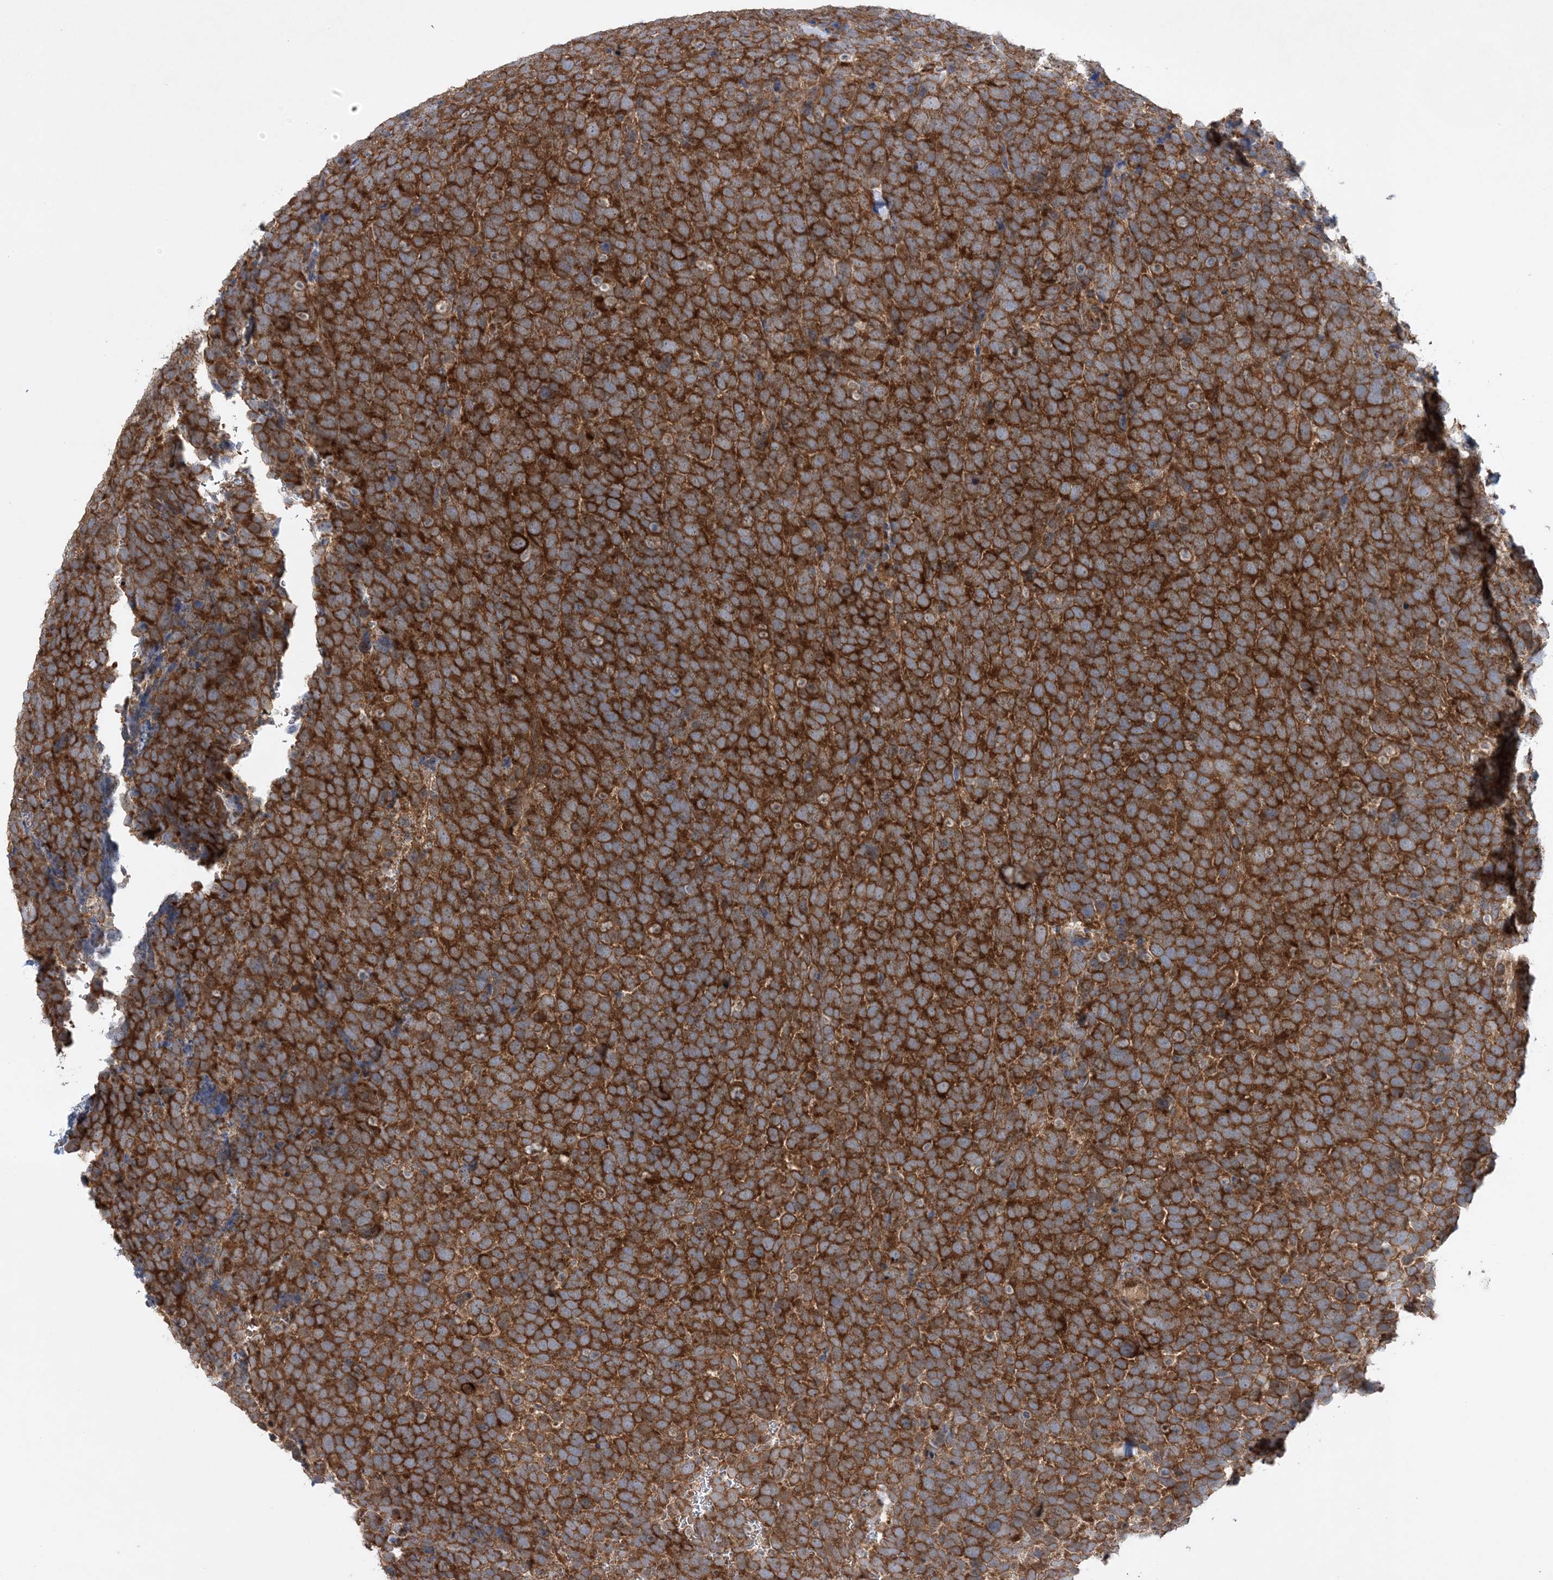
{"staining": {"intensity": "strong", "quantity": ">75%", "location": "cytoplasmic/membranous"}, "tissue": "urothelial cancer", "cell_type": "Tumor cells", "image_type": "cancer", "snomed": [{"axis": "morphology", "description": "Urothelial carcinoma, High grade"}, {"axis": "topography", "description": "Urinary bladder"}], "caption": "The immunohistochemical stain highlights strong cytoplasmic/membranous positivity in tumor cells of urothelial carcinoma (high-grade) tissue.", "gene": "ACAP2", "patient": {"sex": "female", "age": 82}}